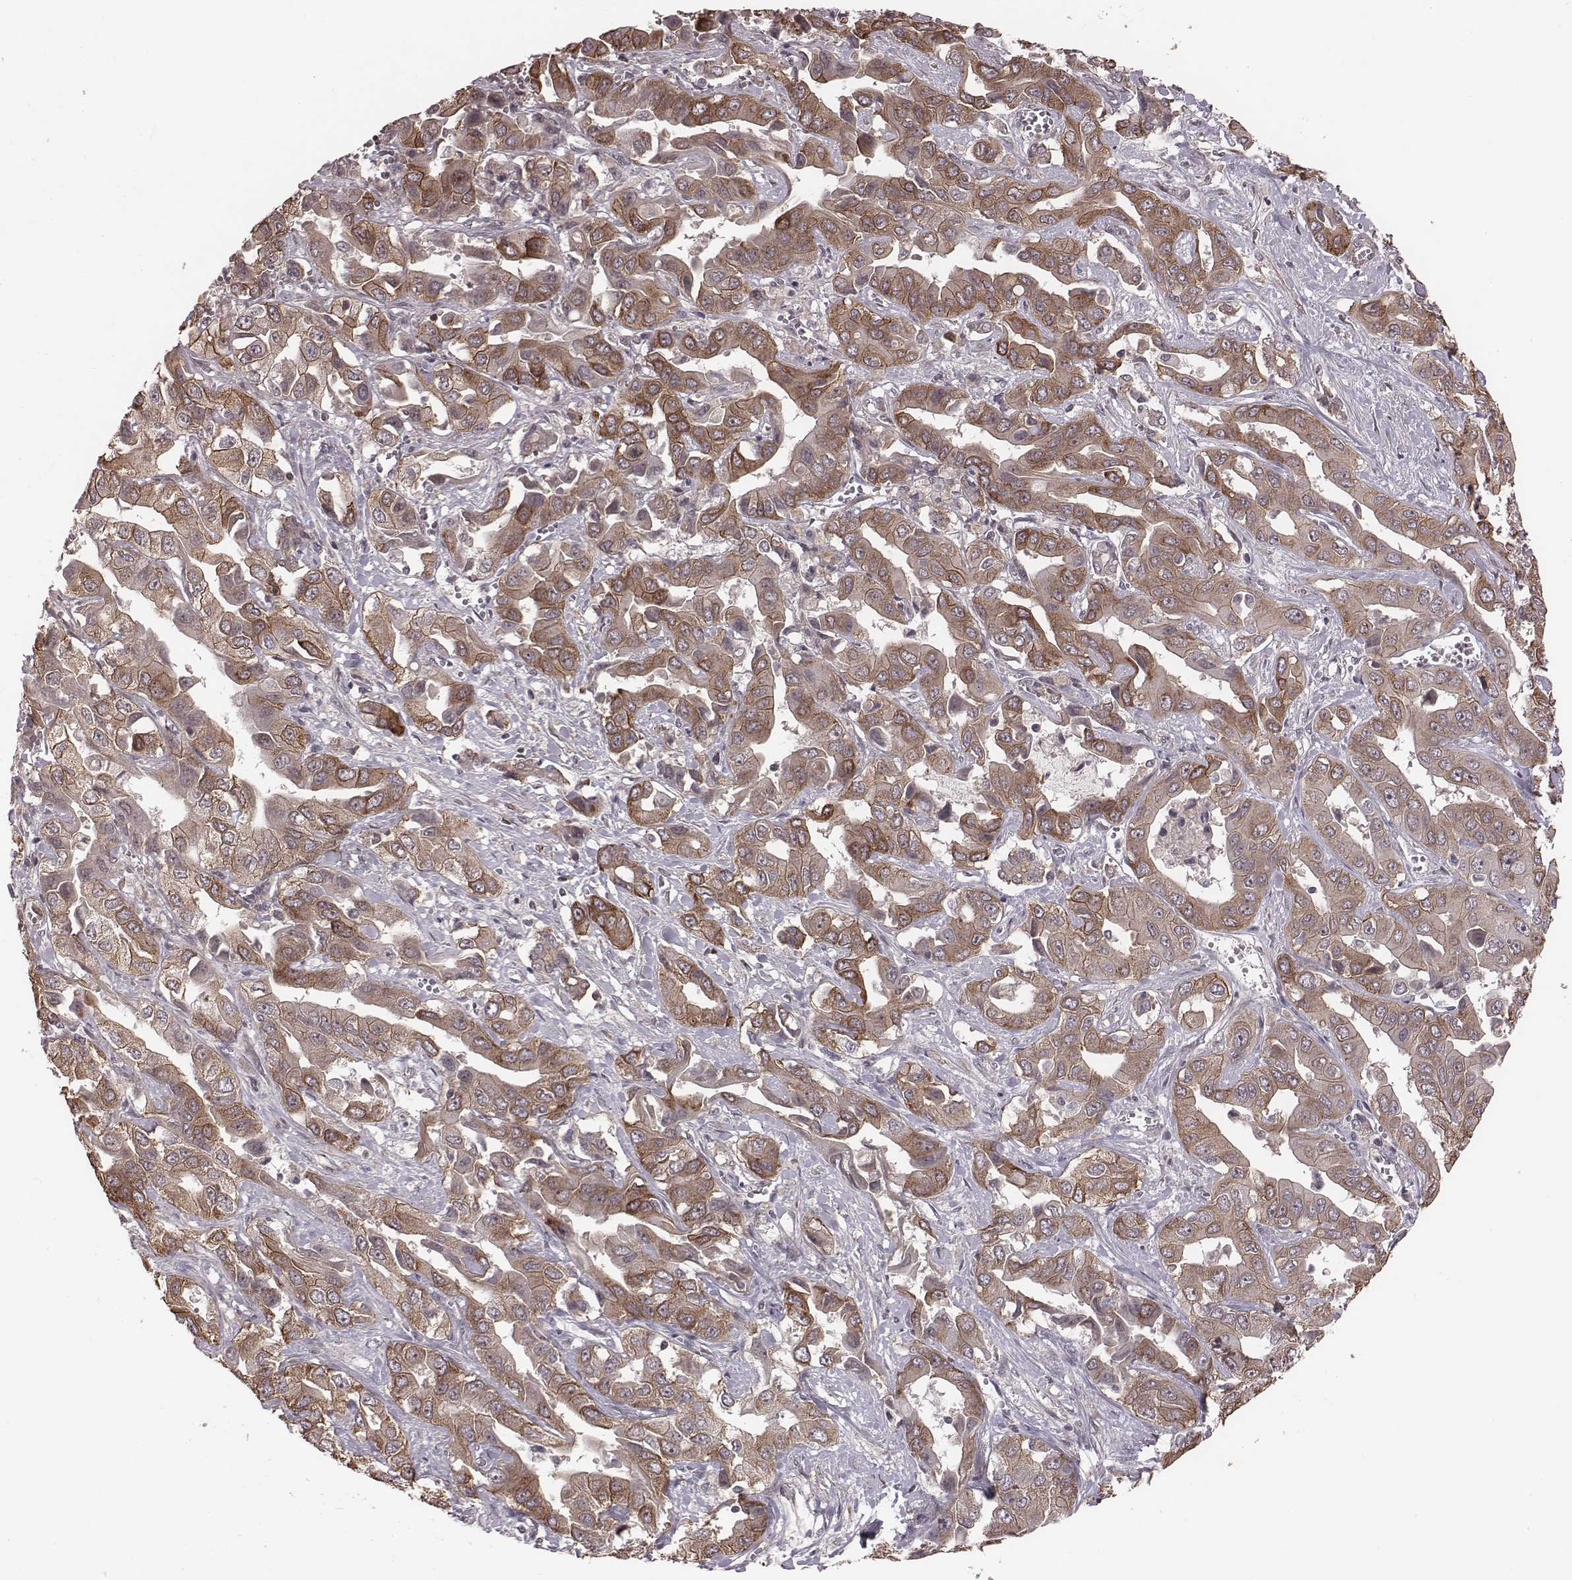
{"staining": {"intensity": "moderate", "quantity": "25%-75%", "location": "cytoplasmic/membranous"}, "tissue": "liver cancer", "cell_type": "Tumor cells", "image_type": "cancer", "snomed": [{"axis": "morphology", "description": "Cholangiocarcinoma"}, {"axis": "topography", "description": "Liver"}], "caption": "The image demonstrates immunohistochemical staining of liver cancer. There is moderate cytoplasmic/membranous expression is seen in about 25%-75% of tumor cells.", "gene": "RPL3", "patient": {"sex": "female", "age": 52}}